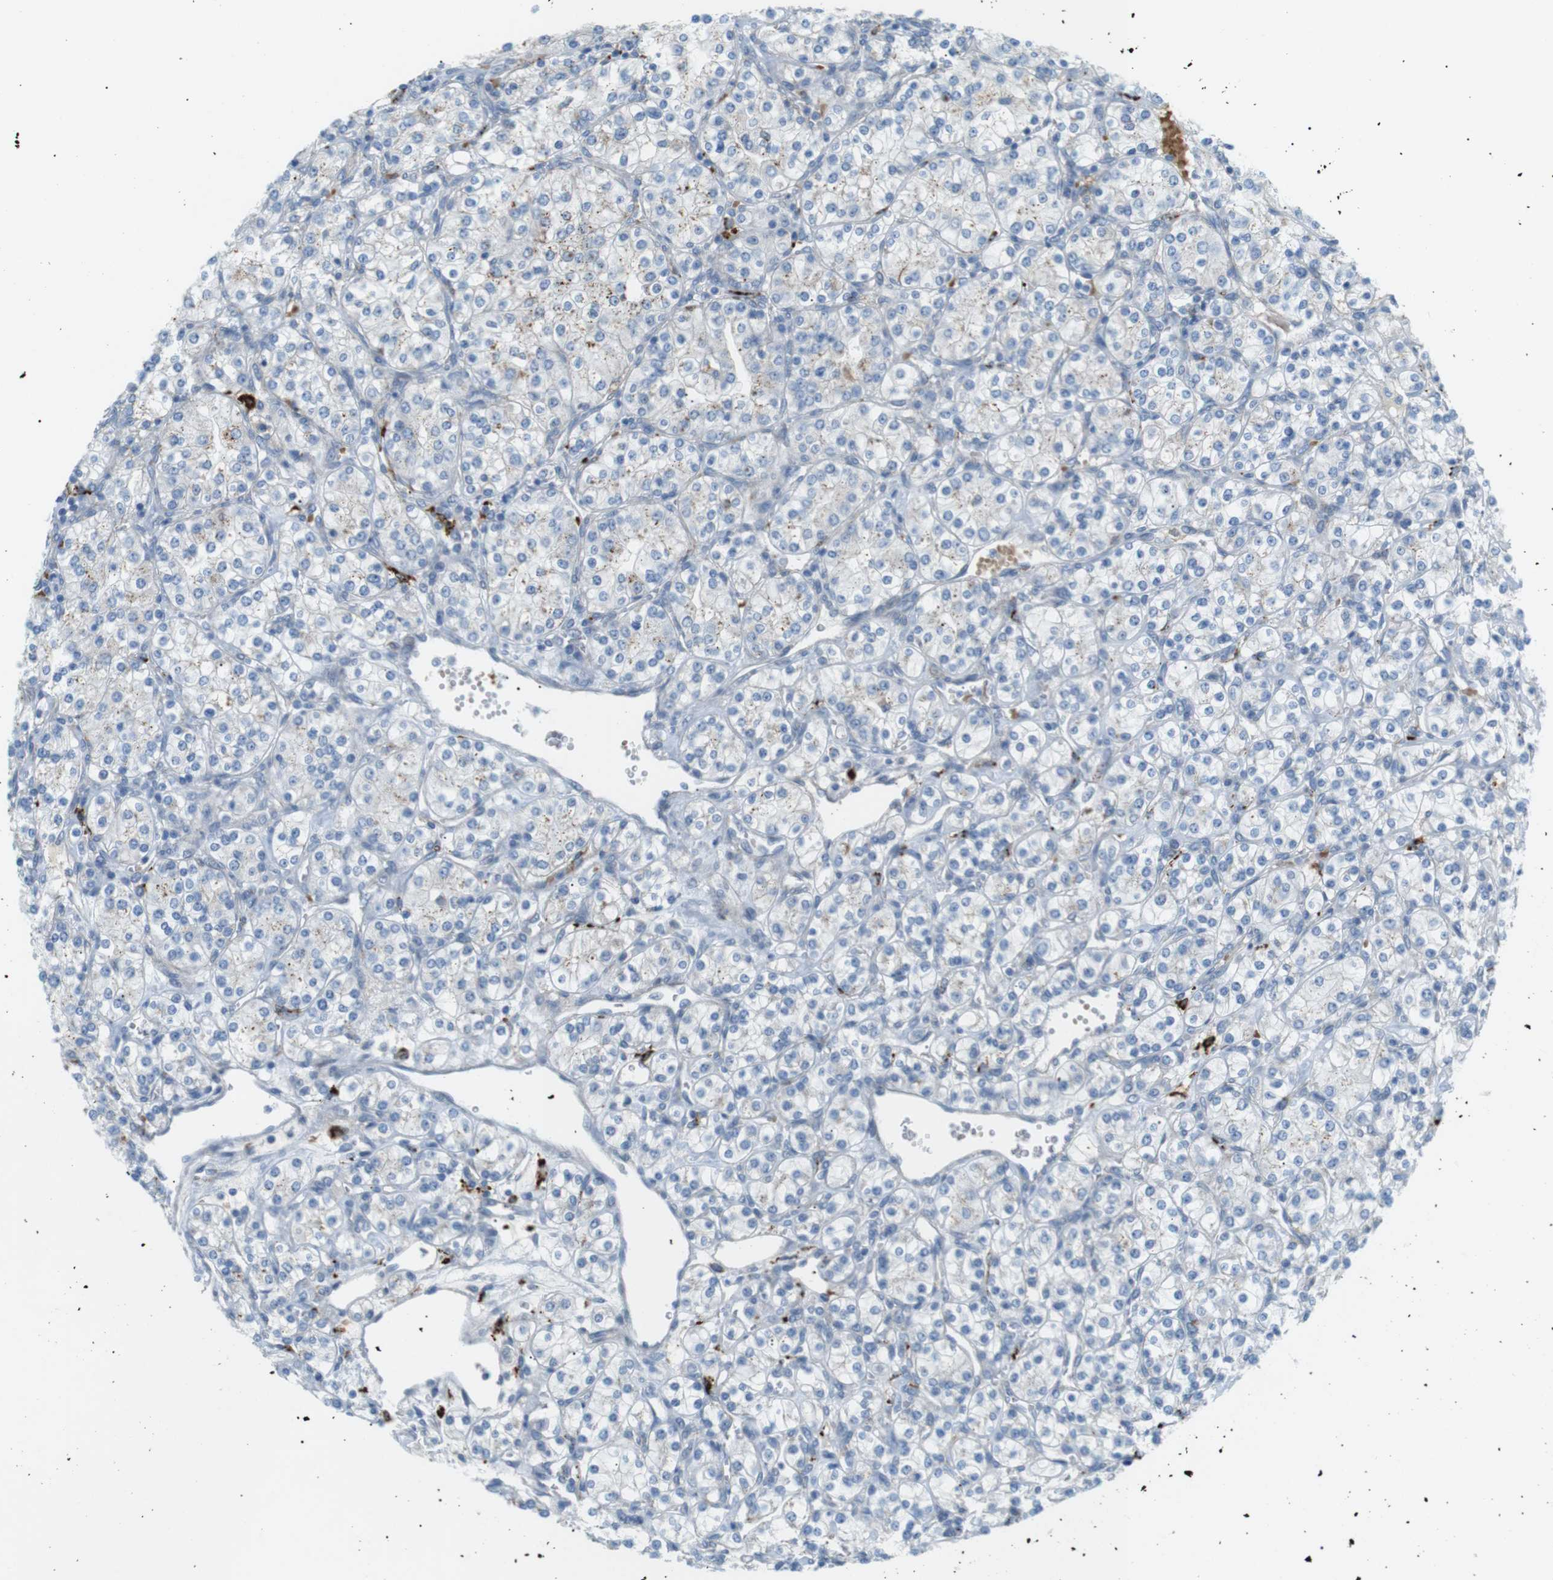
{"staining": {"intensity": "negative", "quantity": "none", "location": "none"}, "tissue": "renal cancer", "cell_type": "Tumor cells", "image_type": "cancer", "snomed": [{"axis": "morphology", "description": "Adenocarcinoma, NOS"}, {"axis": "topography", "description": "Kidney"}], "caption": "This is an IHC image of human renal cancer. There is no staining in tumor cells.", "gene": "B4GALNT2", "patient": {"sex": "male", "age": 77}}